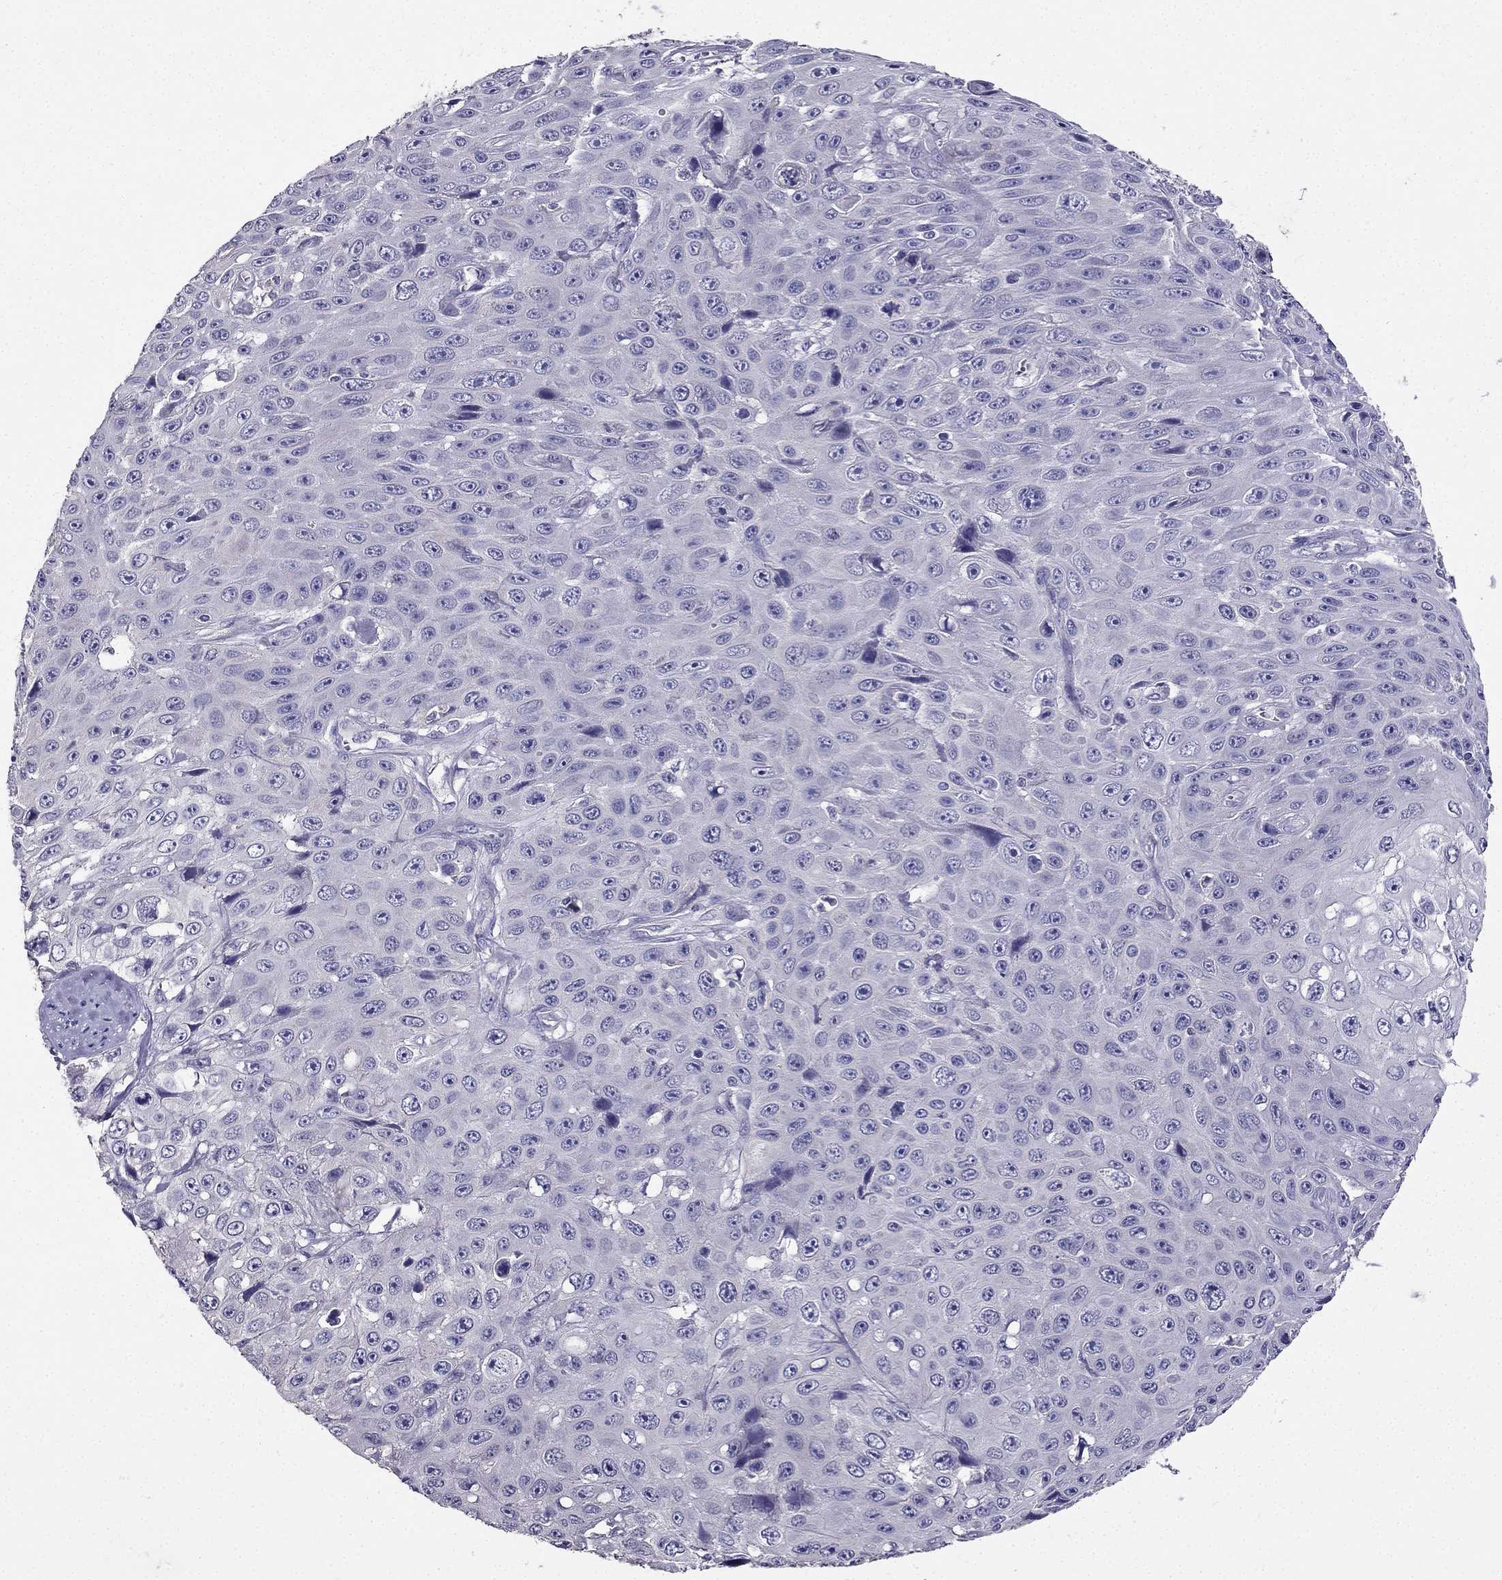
{"staining": {"intensity": "negative", "quantity": "none", "location": "none"}, "tissue": "skin cancer", "cell_type": "Tumor cells", "image_type": "cancer", "snomed": [{"axis": "morphology", "description": "Squamous cell carcinoma, NOS"}, {"axis": "topography", "description": "Skin"}], "caption": "DAB immunohistochemical staining of skin cancer demonstrates no significant expression in tumor cells.", "gene": "AS3MT", "patient": {"sex": "male", "age": 82}}